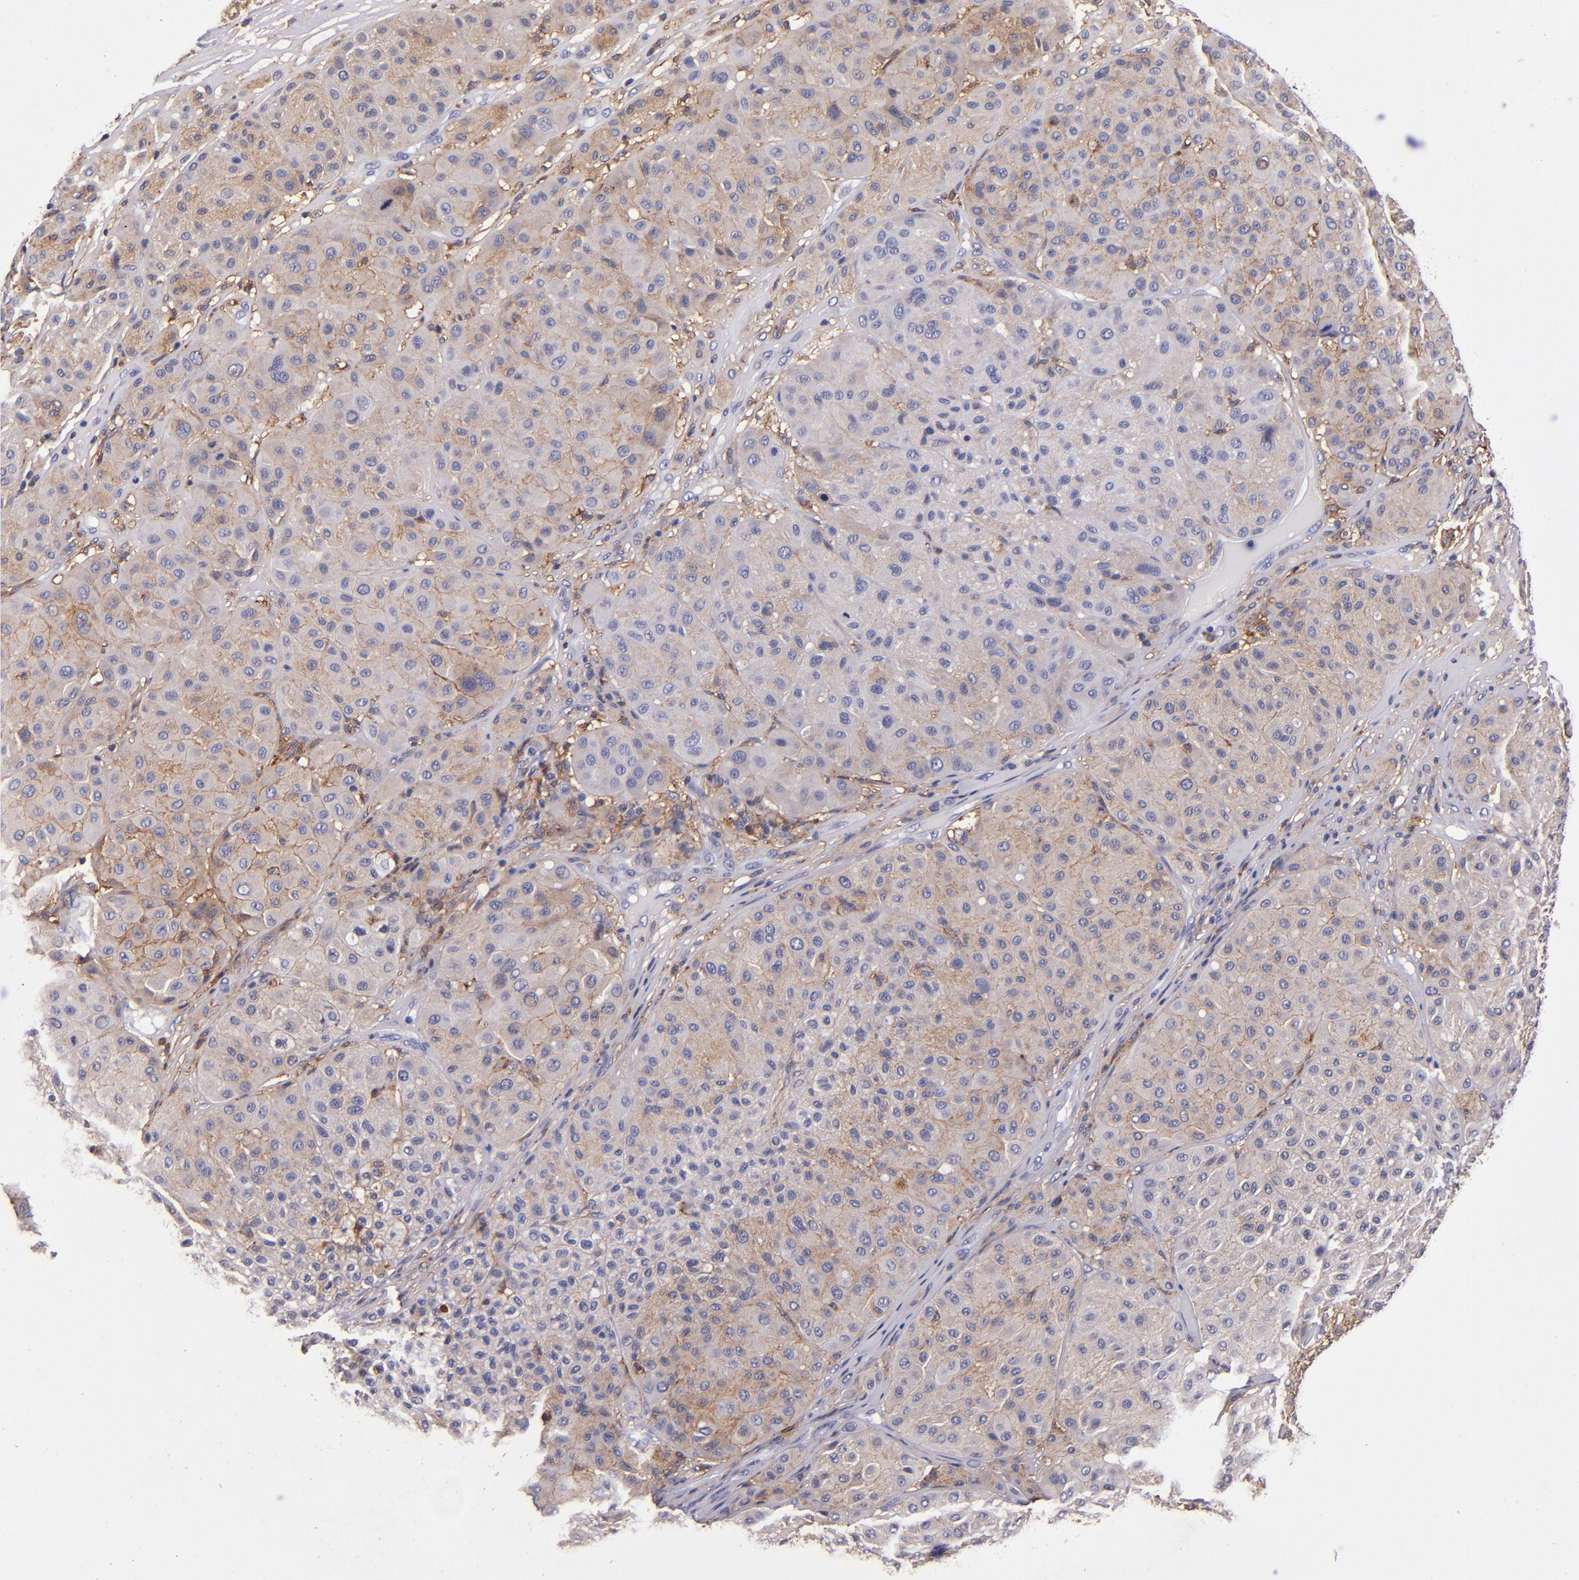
{"staining": {"intensity": "weak", "quantity": "25%-75%", "location": "cytoplasmic/membranous"}, "tissue": "melanoma", "cell_type": "Tumor cells", "image_type": "cancer", "snomed": [{"axis": "morphology", "description": "Normal tissue, NOS"}, {"axis": "morphology", "description": "Malignant melanoma, Metastatic site"}, {"axis": "topography", "description": "Skin"}], "caption": "The micrograph exhibits staining of malignant melanoma (metastatic site), revealing weak cytoplasmic/membranous protein staining (brown color) within tumor cells.", "gene": "SIRPA", "patient": {"sex": "male", "age": 41}}